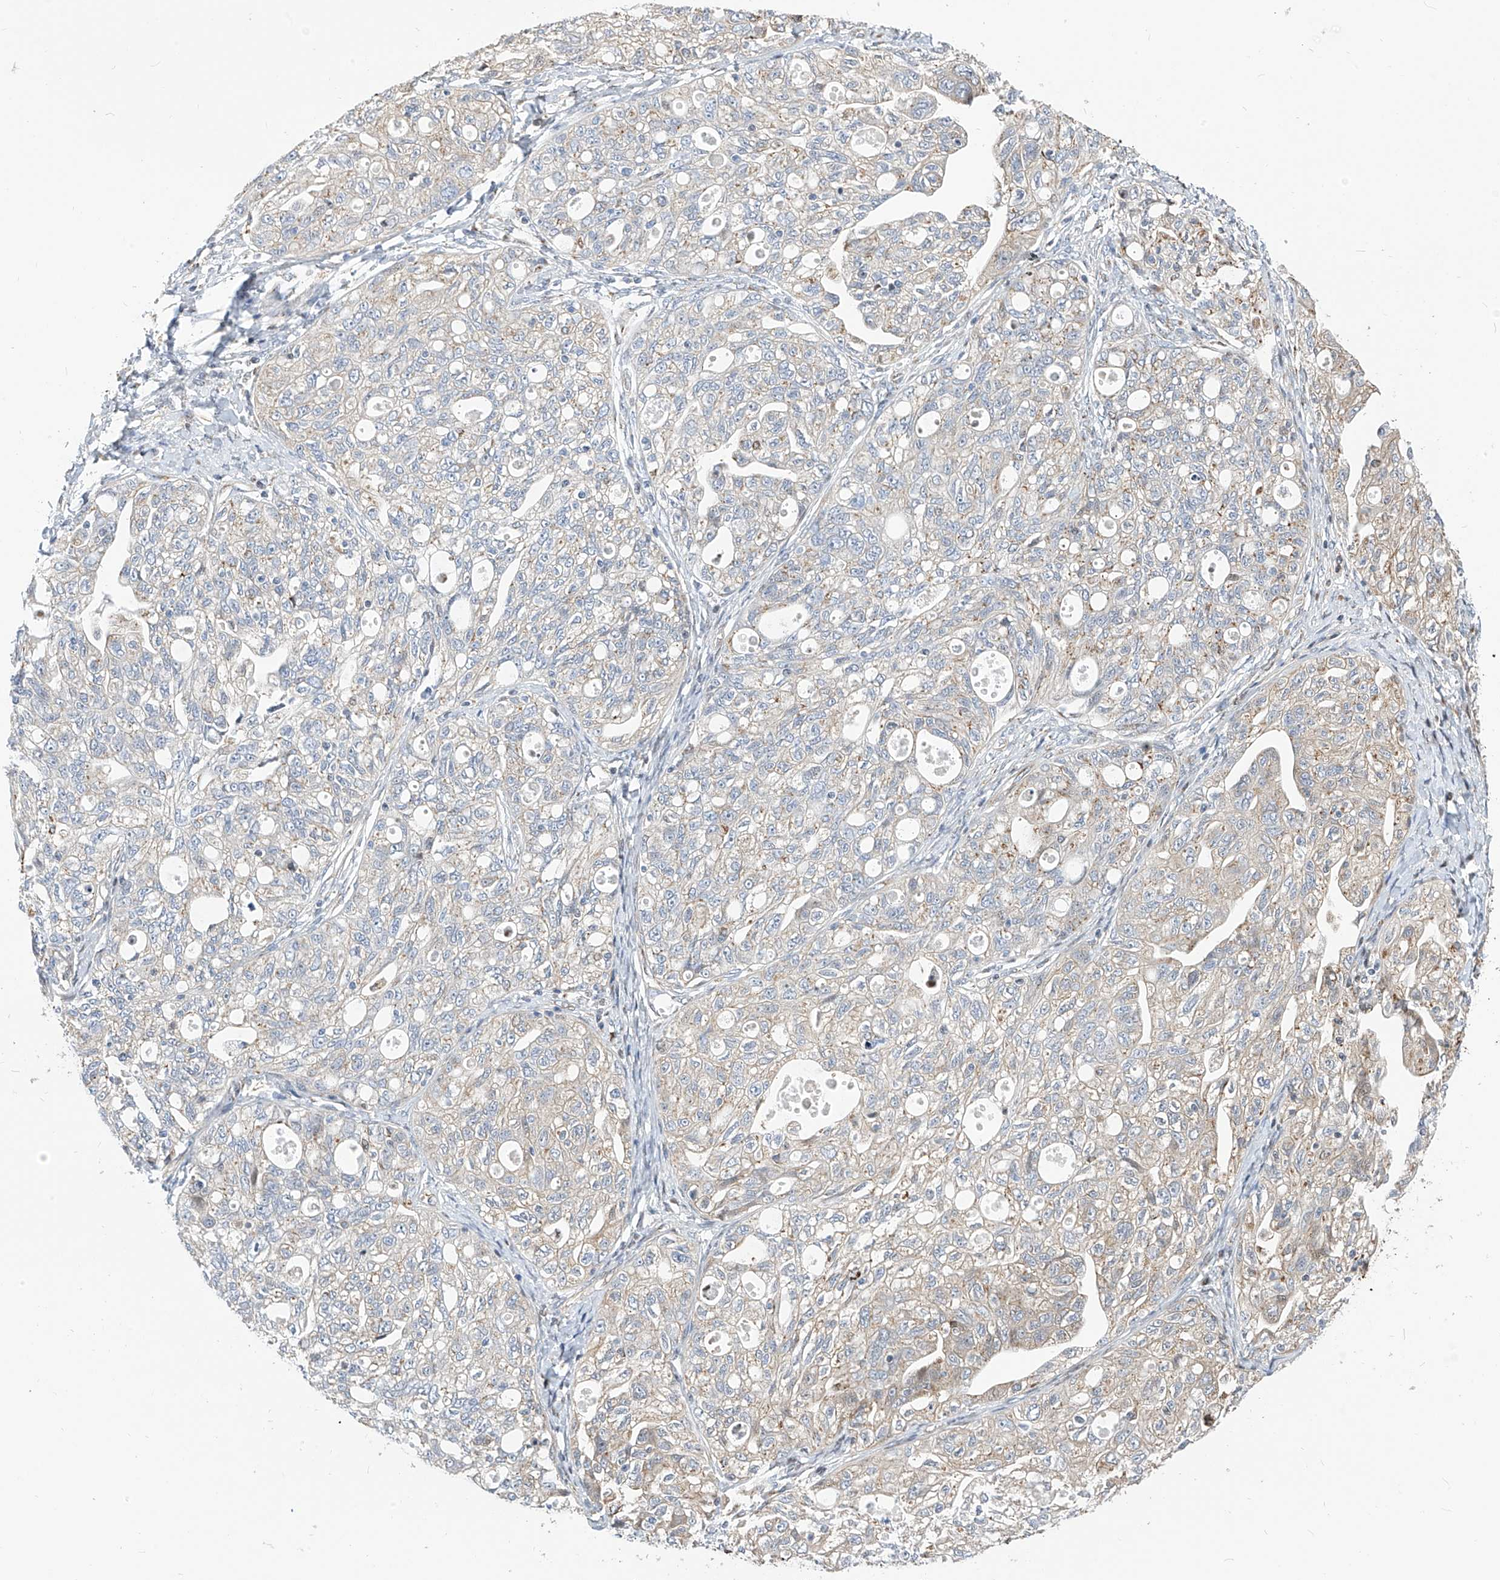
{"staining": {"intensity": "weak", "quantity": "25%-75%", "location": "cytoplasmic/membranous"}, "tissue": "ovarian cancer", "cell_type": "Tumor cells", "image_type": "cancer", "snomed": [{"axis": "morphology", "description": "Carcinoma, NOS"}, {"axis": "morphology", "description": "Cystadenocarcinoma, serous, NOS"}, {"axis": "topography", "description": "Ovary"}], "caption": "This is a photomicrograph of immunohistochemistry staining of ovarian serous cystadenocarcinoma, which shows weak staining in the cytoplasmic/membranous of tumor cells.", "gene": "TTLL8", "patient": {"sex": "female", "age": 69}}